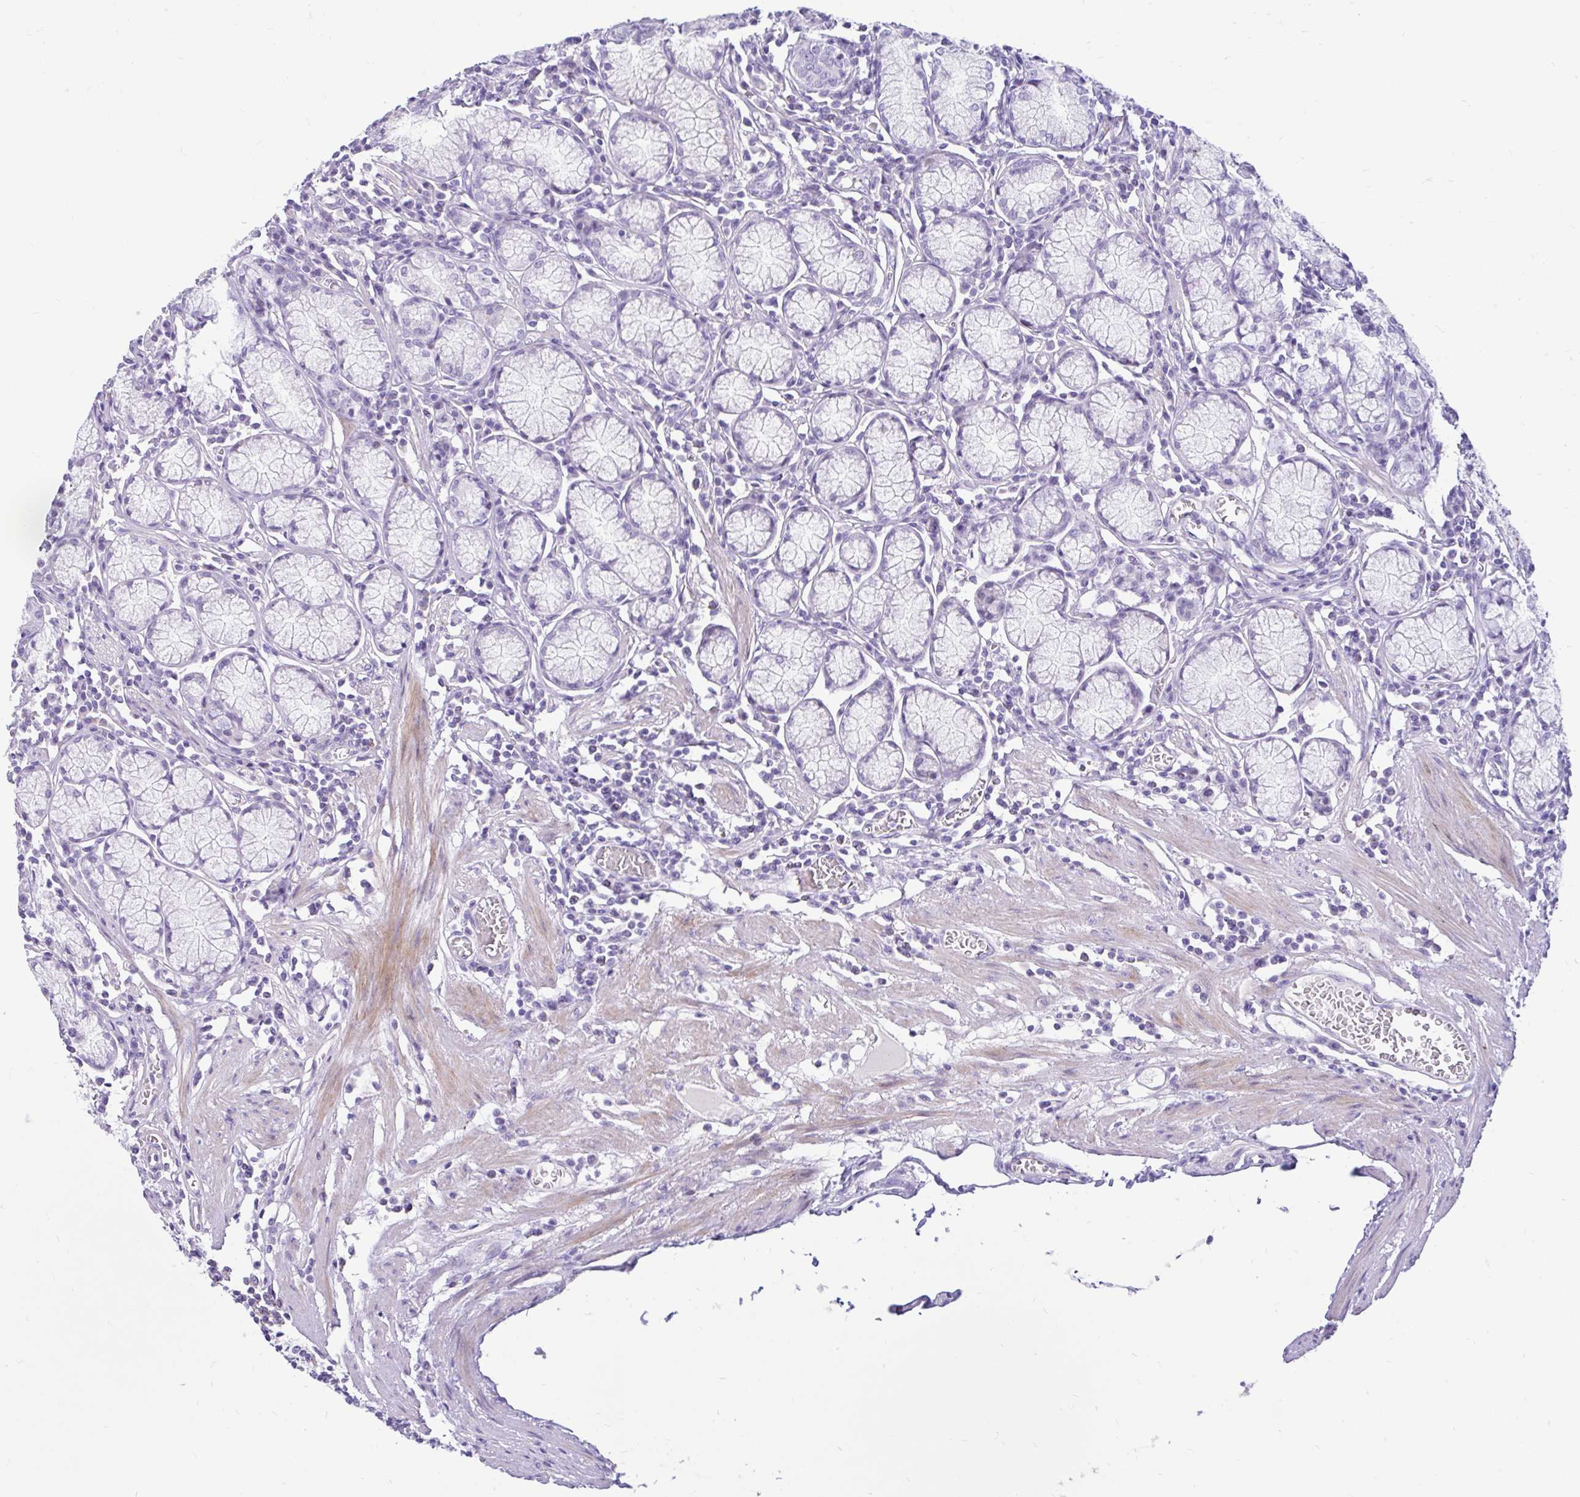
{"staining": {"intensity": "negative", "quantity": "none", "location": "none"}, "tissue": "stomach", "cell_type": "Glandular cells", "image_type": "normal", "snomed": [{"axis": "morphology", "description": "Normal tissue, NOS"}, {"axis": "topography", "description": "Stomach"}], "caption": "IHC of normal stomach demonstrates no staining in glandular cells. The staining is performed using DAB (3,3'-diaminobenzidine) brown chromogen with nuclei counter-stained in using hematoxylin.", "gene": "NHLH2", "patient": {"sex": "male", "age": 55}}